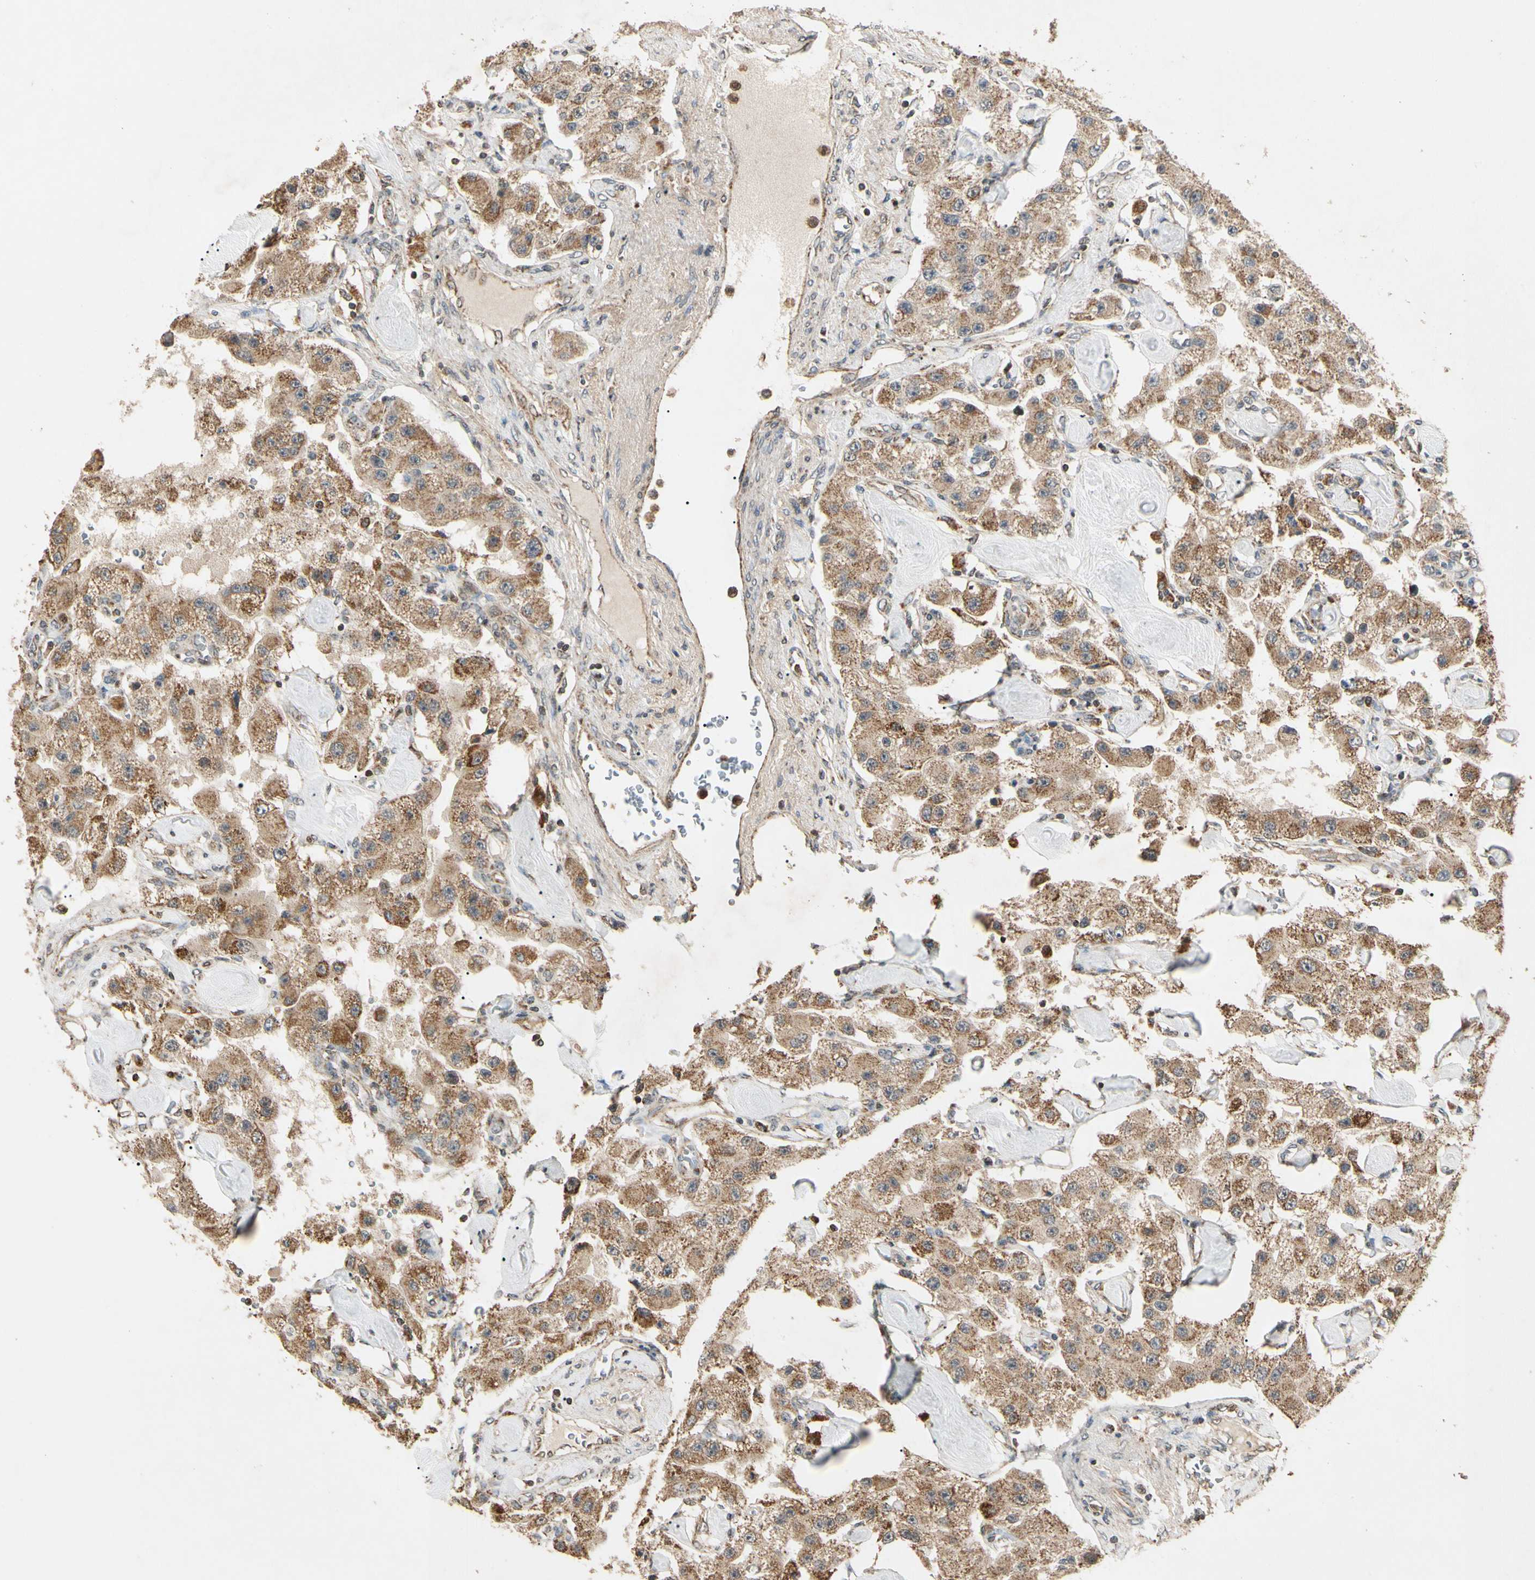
{"staining": {"intensity": "moderate", "quantity": ">75%", "location": "cytoplasmic/membranous"}, "tissue": "carcinoid", "cell_type": "Tumor cells", "image_type": "cancer", "snomed": [{"axis": "morphology", "description": "Carcinoid, malignant, NOS"}, {"axis": "topography", "description": "Pancreas"}], "caption": "Malignant carcinoid stained for a protein (brown) demonstrates moderate cytoplasmic/membranous positive staining in about >75% of tumor cells.", "gene": "PRDX5", "patient": {"sex": "male", "age": 41}}